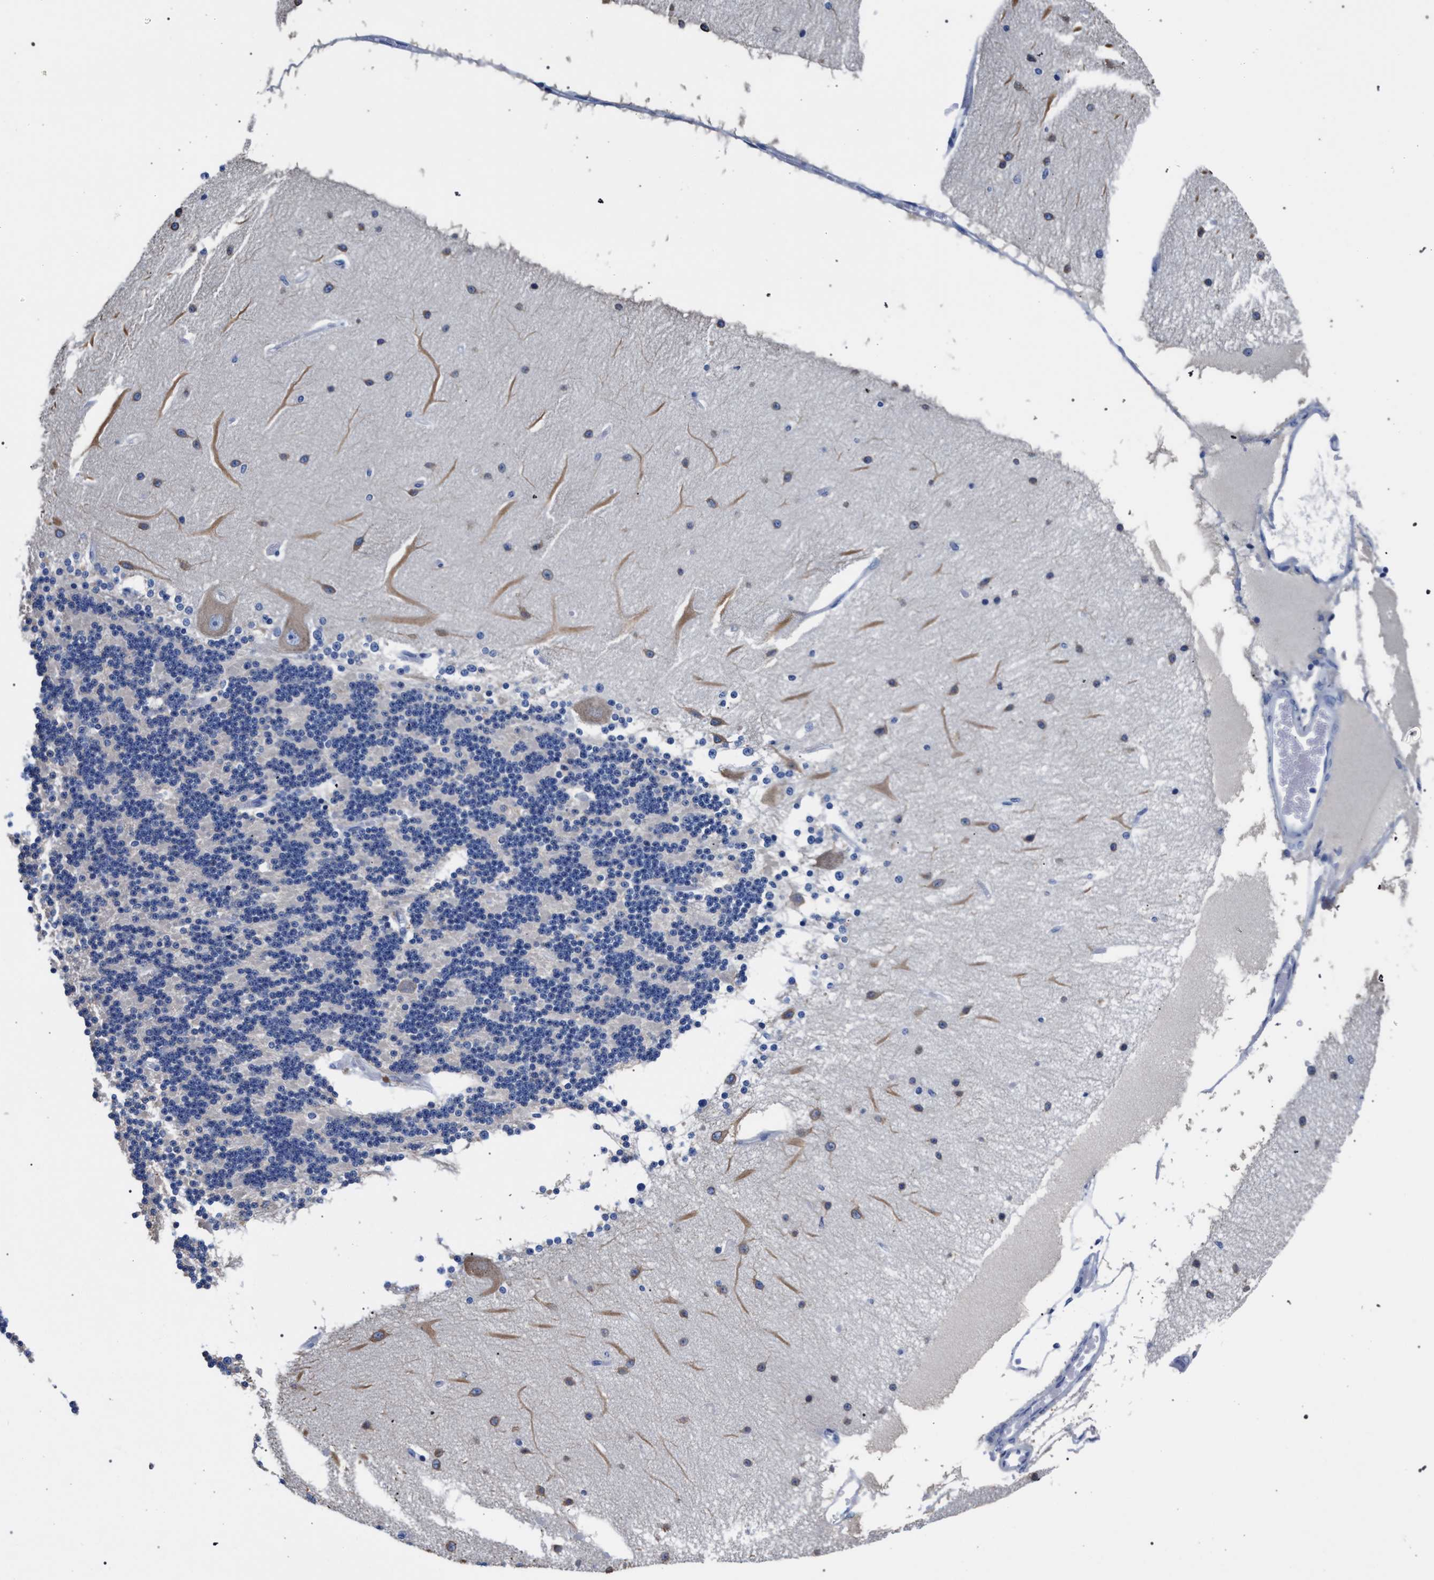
{"staining": {"intensity": "negative", "quantity": "none", "location": "none"}, "tissue": "cerebellum", "cell_type": "Cells in granular layer", "image_type": "normal", "snomed": [{"axis": "morphology", "description": "Normal tissue, NOS"}, {"axis": "topography", "description": "Cerebellum"}], "caption": "Immunohistochemistry (IHC) image of benign cerebellum stained for a protein (brown), which shows no expression in cells in granular layer.", "gene": "AKAP4", "patient": {"sex": "female", "age": 54}}